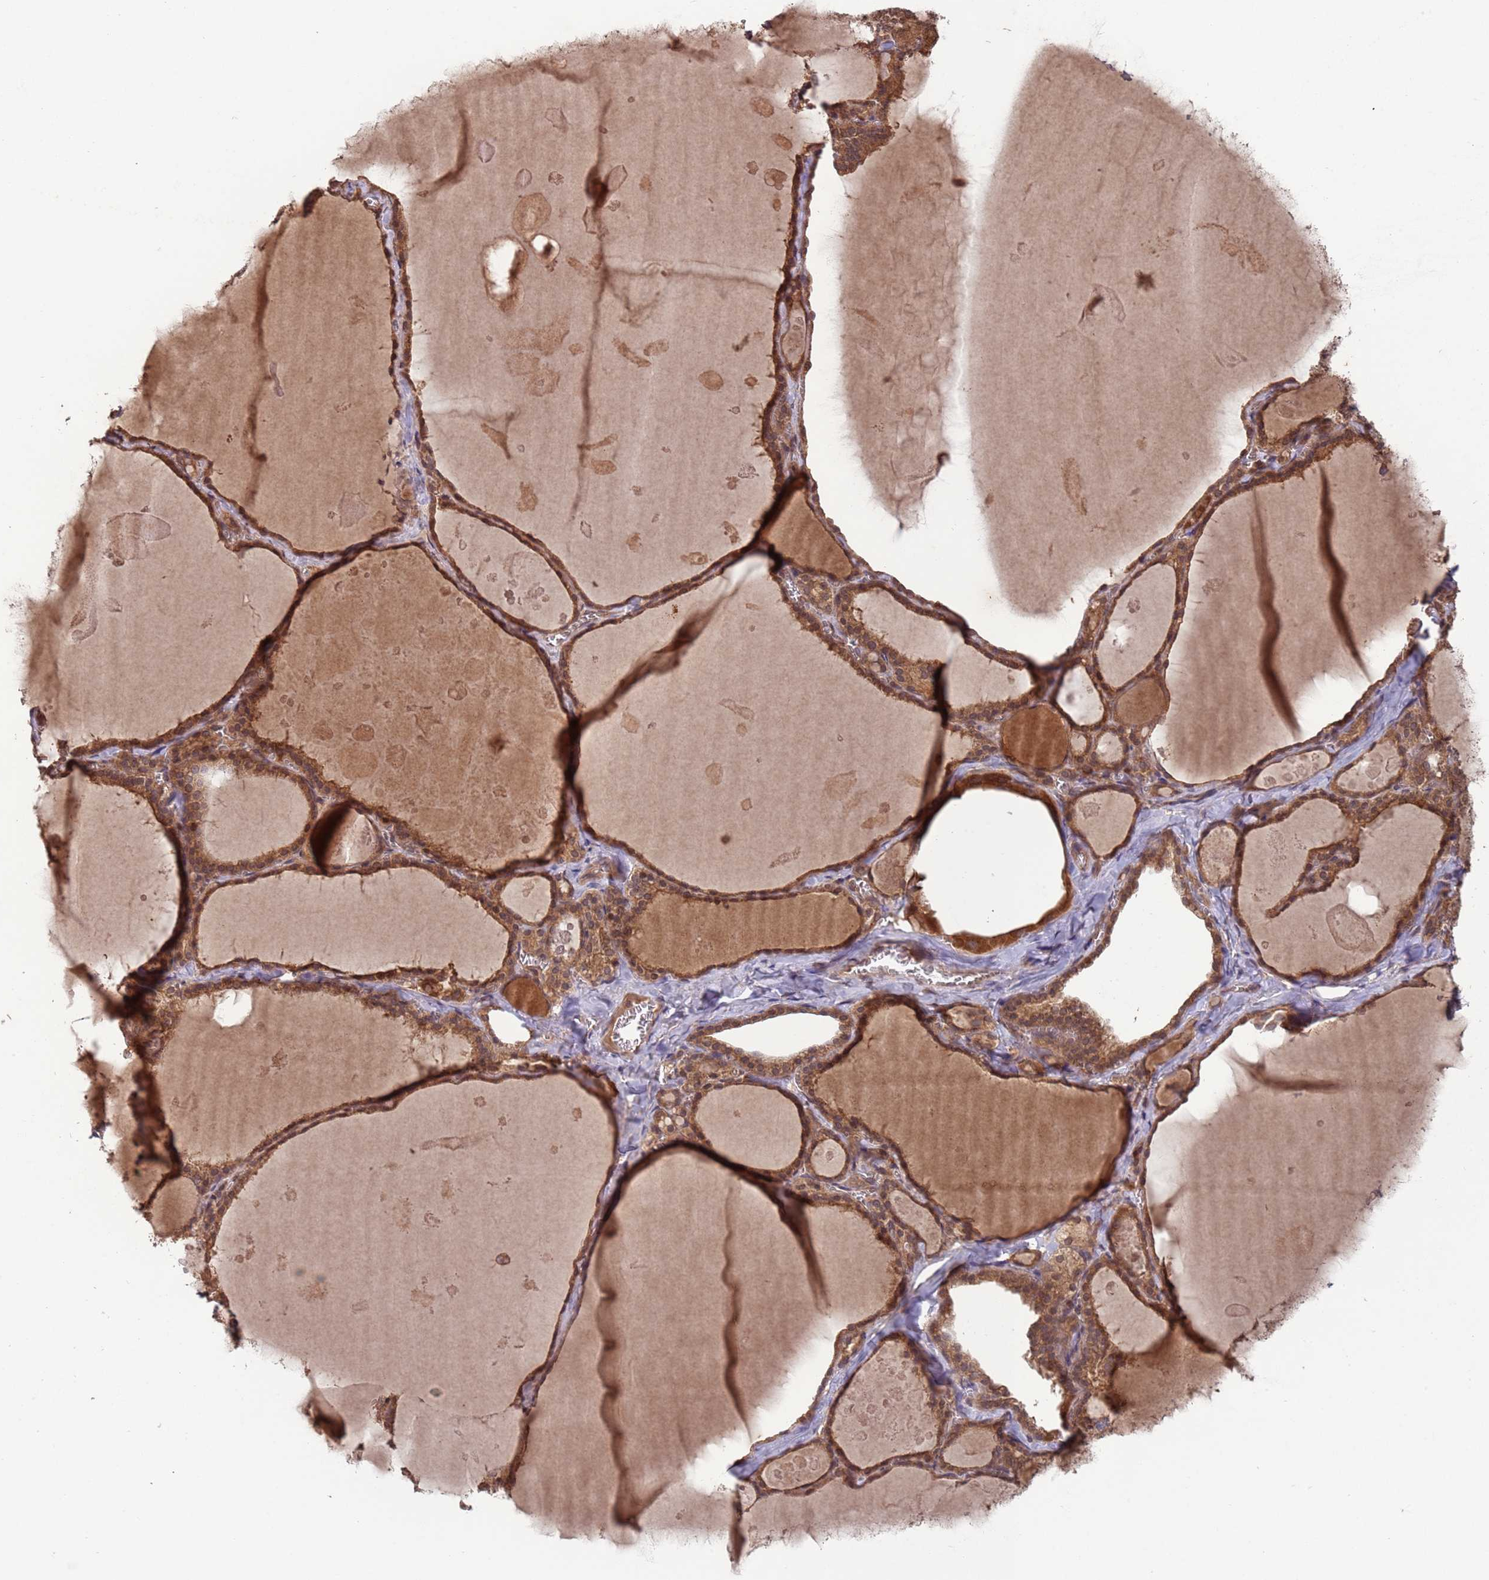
{"staining": {"intensity": "moderate", "quantity": ">75%", "location": "cytoplasmic/membranous"}, "tissue": "thyroid gland", "cell_type": "Glandular cells", "image_type": "normal", "snomed": [{"axis": "morphology", "description": "Normal tissue, NOS"}, {"axis": "topography", "description": "Thyroid gland"}], "caption": "Immunohistochemistry (IHC) (DAB) staining of normal human thyroid gland displays moderate cytoplasmic/membranous protein positivity in about >75% of glandular cells.", "gene": "ERI1", "patient": {"sex": "male", "age": 56}}